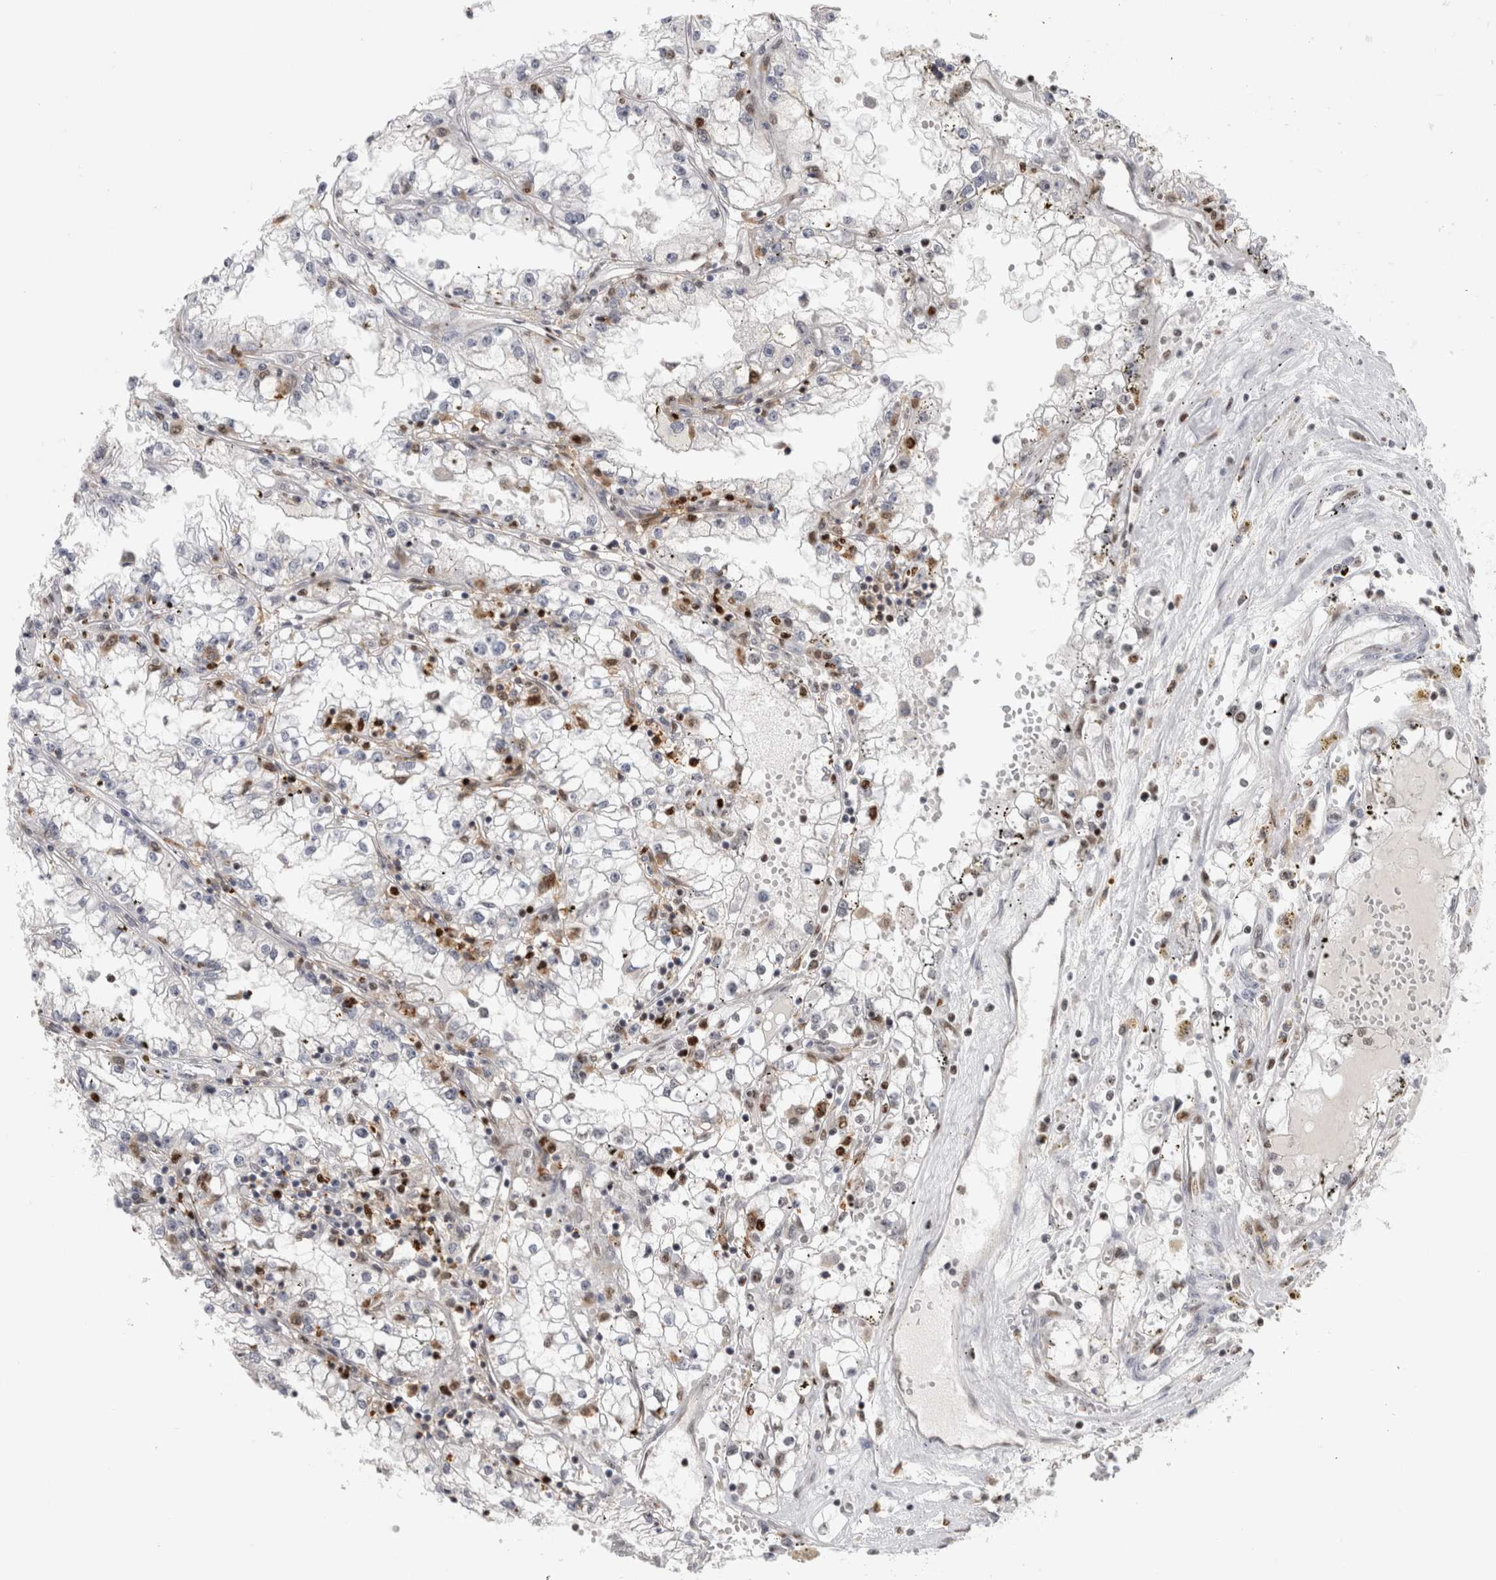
{"staining": {"intensity": "weak", "quantity": "<25%", "location": "nuclear"}, "tissue": "renal cancer", "cell_type": "Tumor cells", "image_type": "cancer", "snomed": [{"axis": "morphology", "description": "Adenocarcinoma, NOS"}, {"axis": "topography", "description": "Kidney"}], "caption": "Immunohistochemistry of human renal cancer (adenocarcinoma) exhibits no positivity in tumor cells.", "gene": "SRARP", "patient": {"sex": "male", "age": 56}}